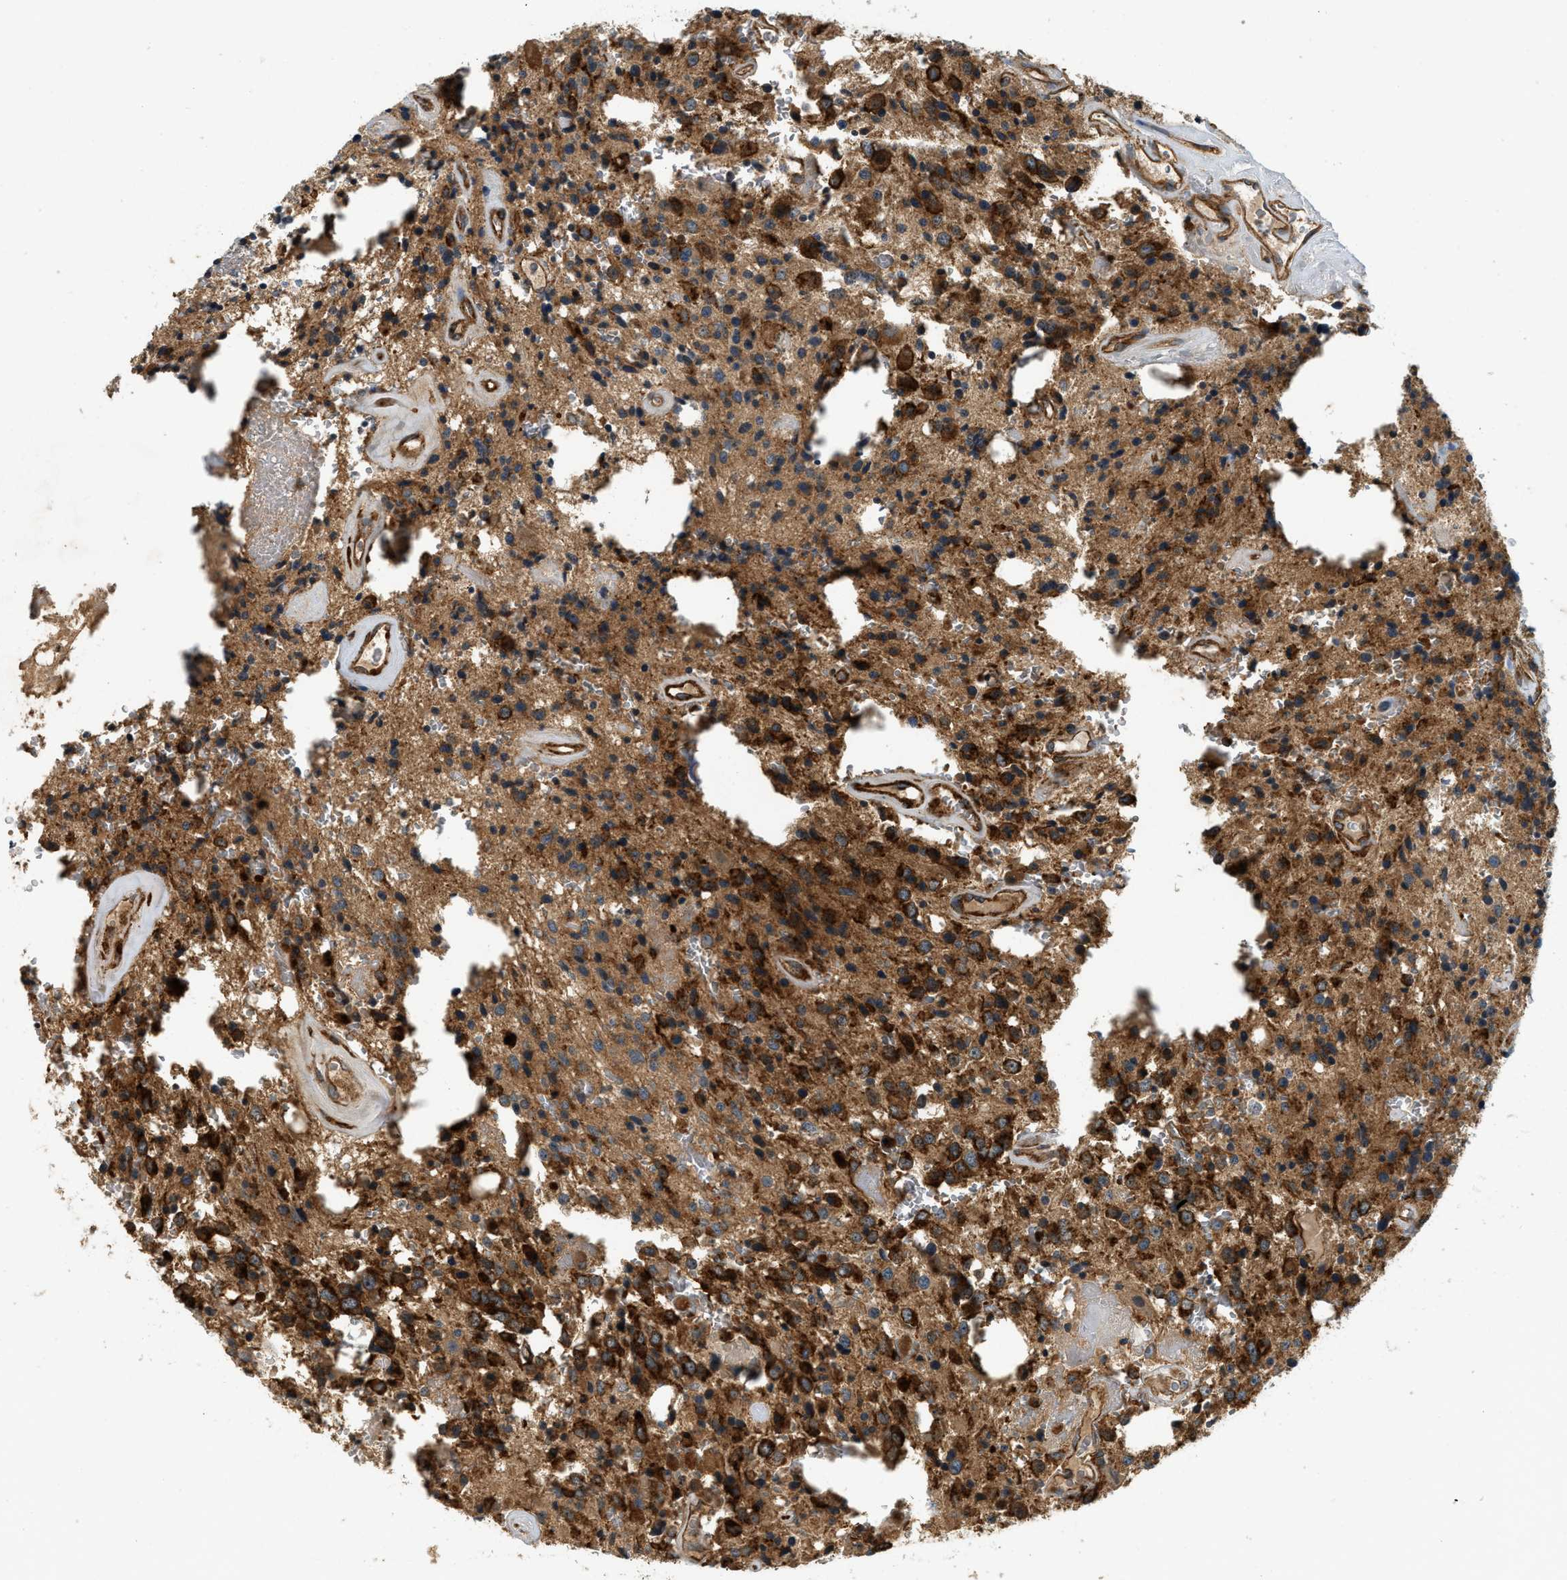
{"staining": {"intensity": "strong", "quantity": ">75%", "location": "cytoplasmic/membranous"}, "tissue": "glioma", "cell_type": "Tumor cells", "image_type": "cancer", "snomed": [{"axis": "morphology", "description": "Glioma, malignant, Low grade"}, {"axis": "topography", "description": "Brain"}], "caption": "Malignant low-grade glioma stained for a protein (brown) displays strong cytoplasmic/membranous positive staining in about >75% of tumor cells.", "gene": "HIP1", "patient": {"sex": "male", "age": 58}}